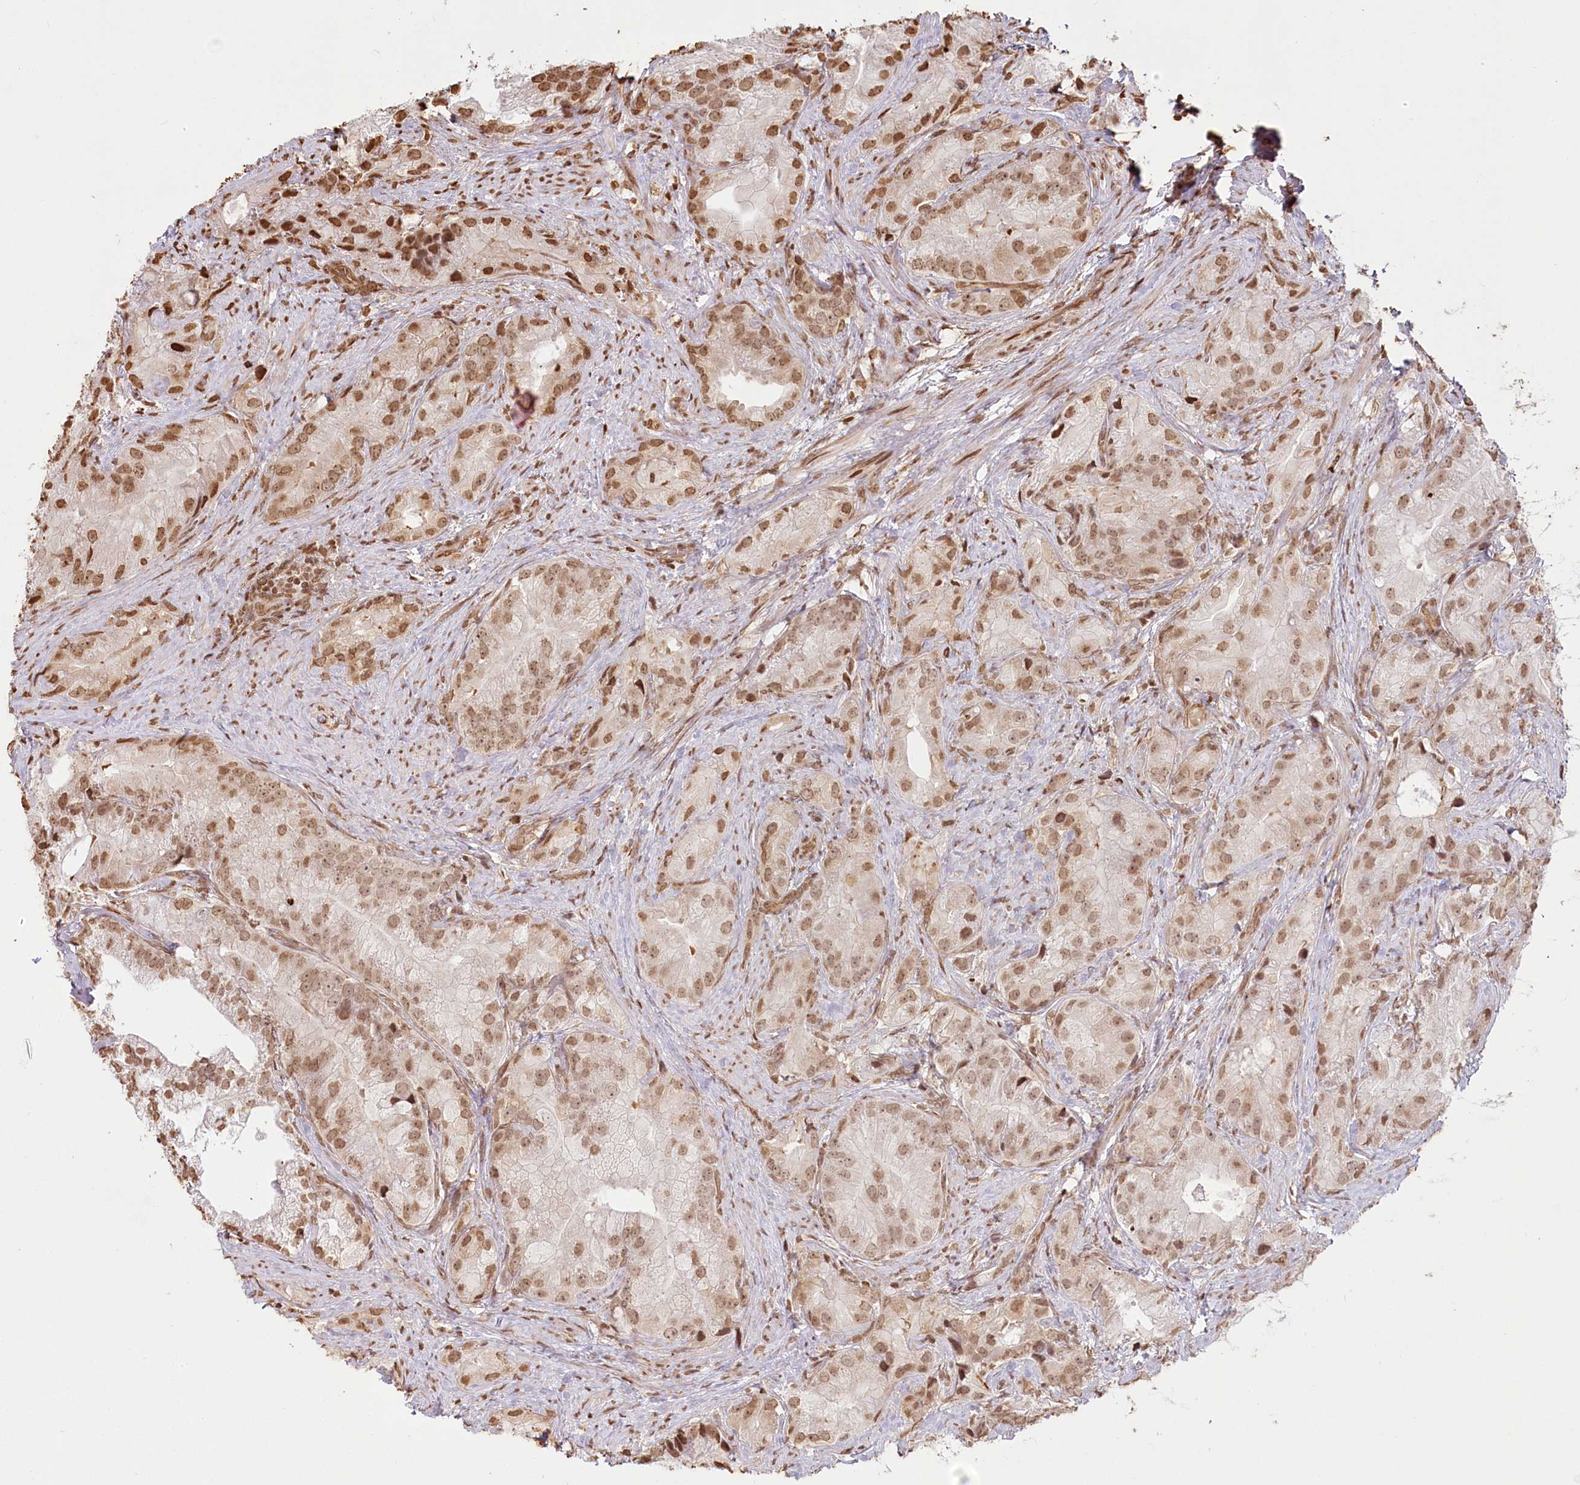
{"staining": {"intensity": "moderate", "quantity": ">75%", "location": "nuclear"}, "tissue": "prostate cancer", "cell_type": "Tumor cells", "image_type": "cancer", "snomed": [{"axis": "morphology", "description": "Adenocarcinoma, Low grade"}, {"axis": "topography", "description": "Prostate"}], "caption": "Human prostate cancer (low-grade adenocarcinoma) stained with a brown dye displays moderate nuclear positive staining in approximately >75% of tumor cells.", "gene": "FAM13A", "patient": {"sex": "male", "age": 71}}